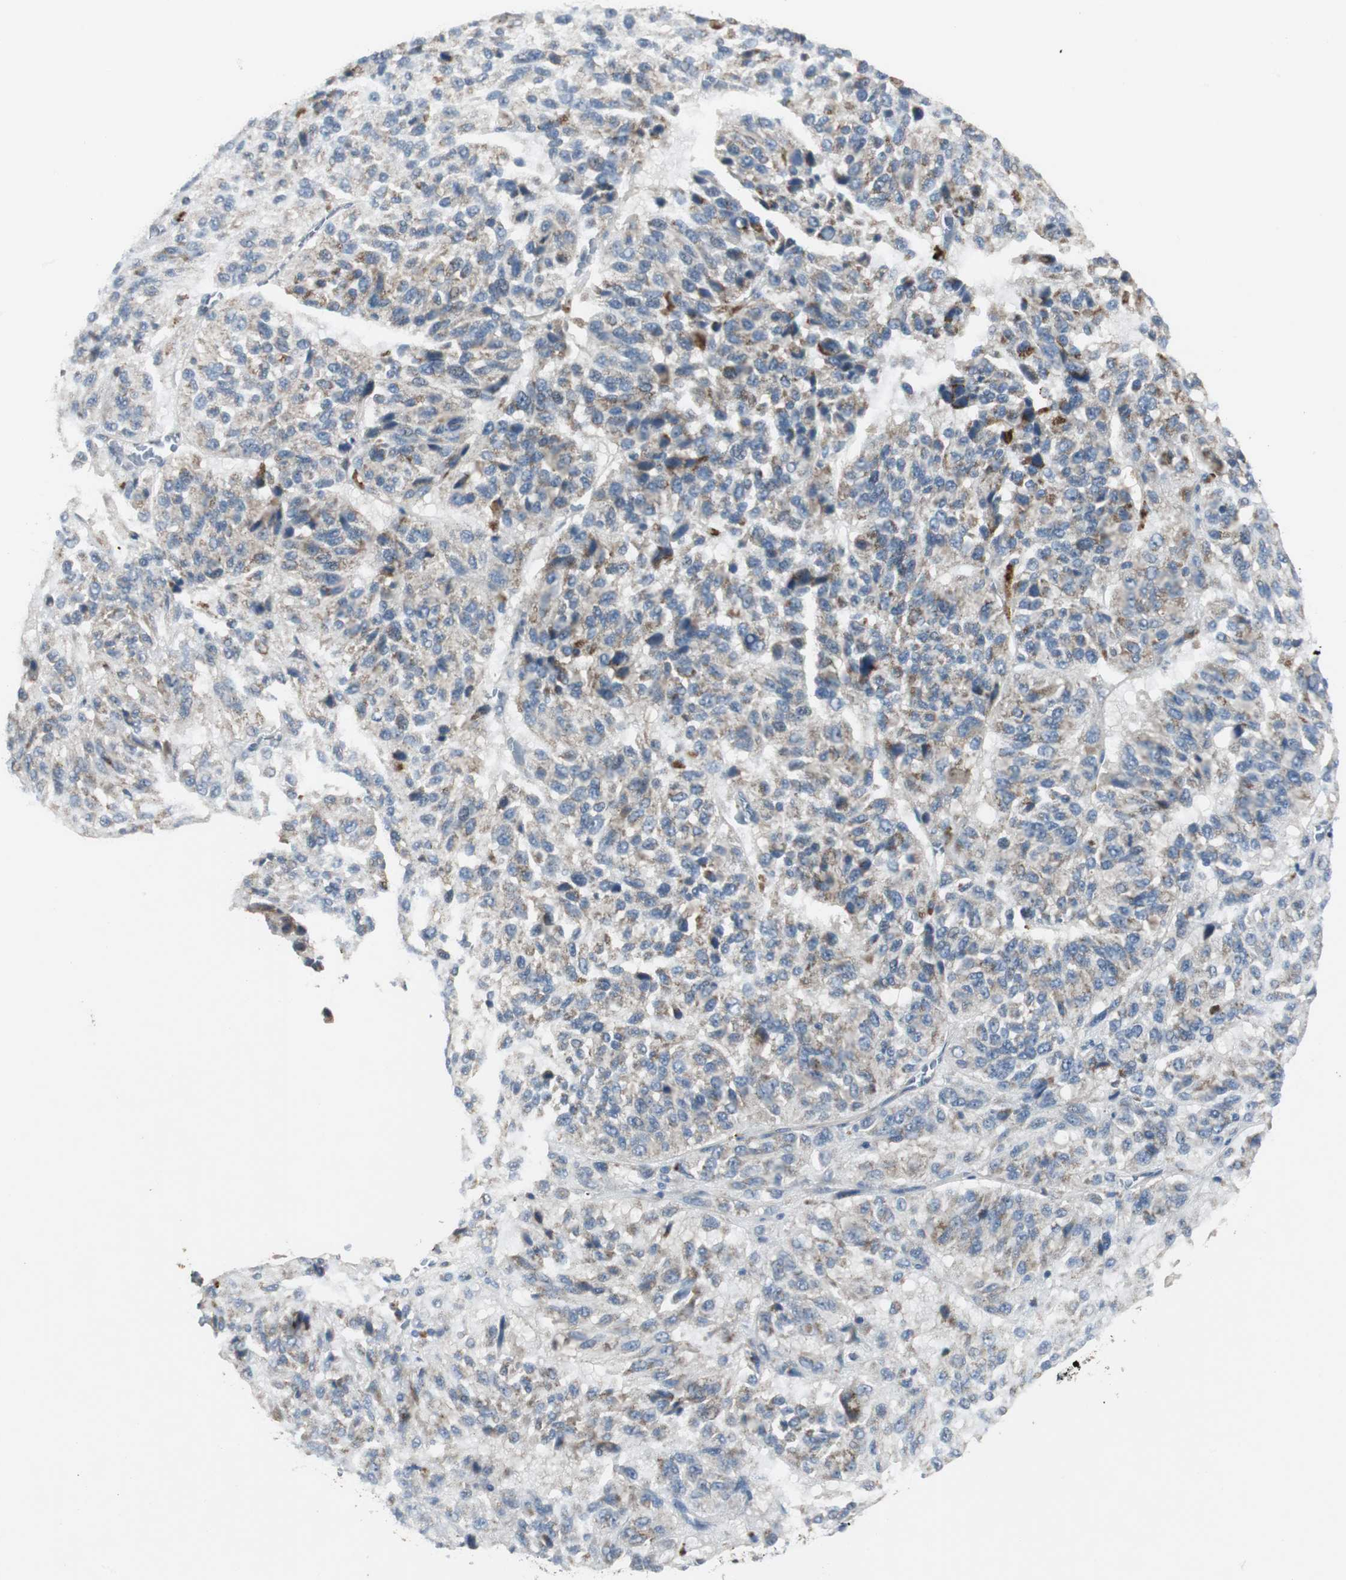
{"staining": {"intensity": "weak", "quantity": ">75%", "location": "cytoplasmic/membranous"}, "tissue": "melanoma", "cell_type": "Tumor cells", "image_type": "cancer", "snomed": [{"axis": "morphology", "description": "Malignant melanoma, Metastatic site"}, {"axis": "topography", "description": "Lung"}], "caption": "Brown immunohistochemical staining in malignant melanoma (metastatic site) demonstrates weak cytoplasmic/membranous staining in about >75% of tumor cells.", "gene": "MYT1", "patient": {"sex": "male", "age": 64}}